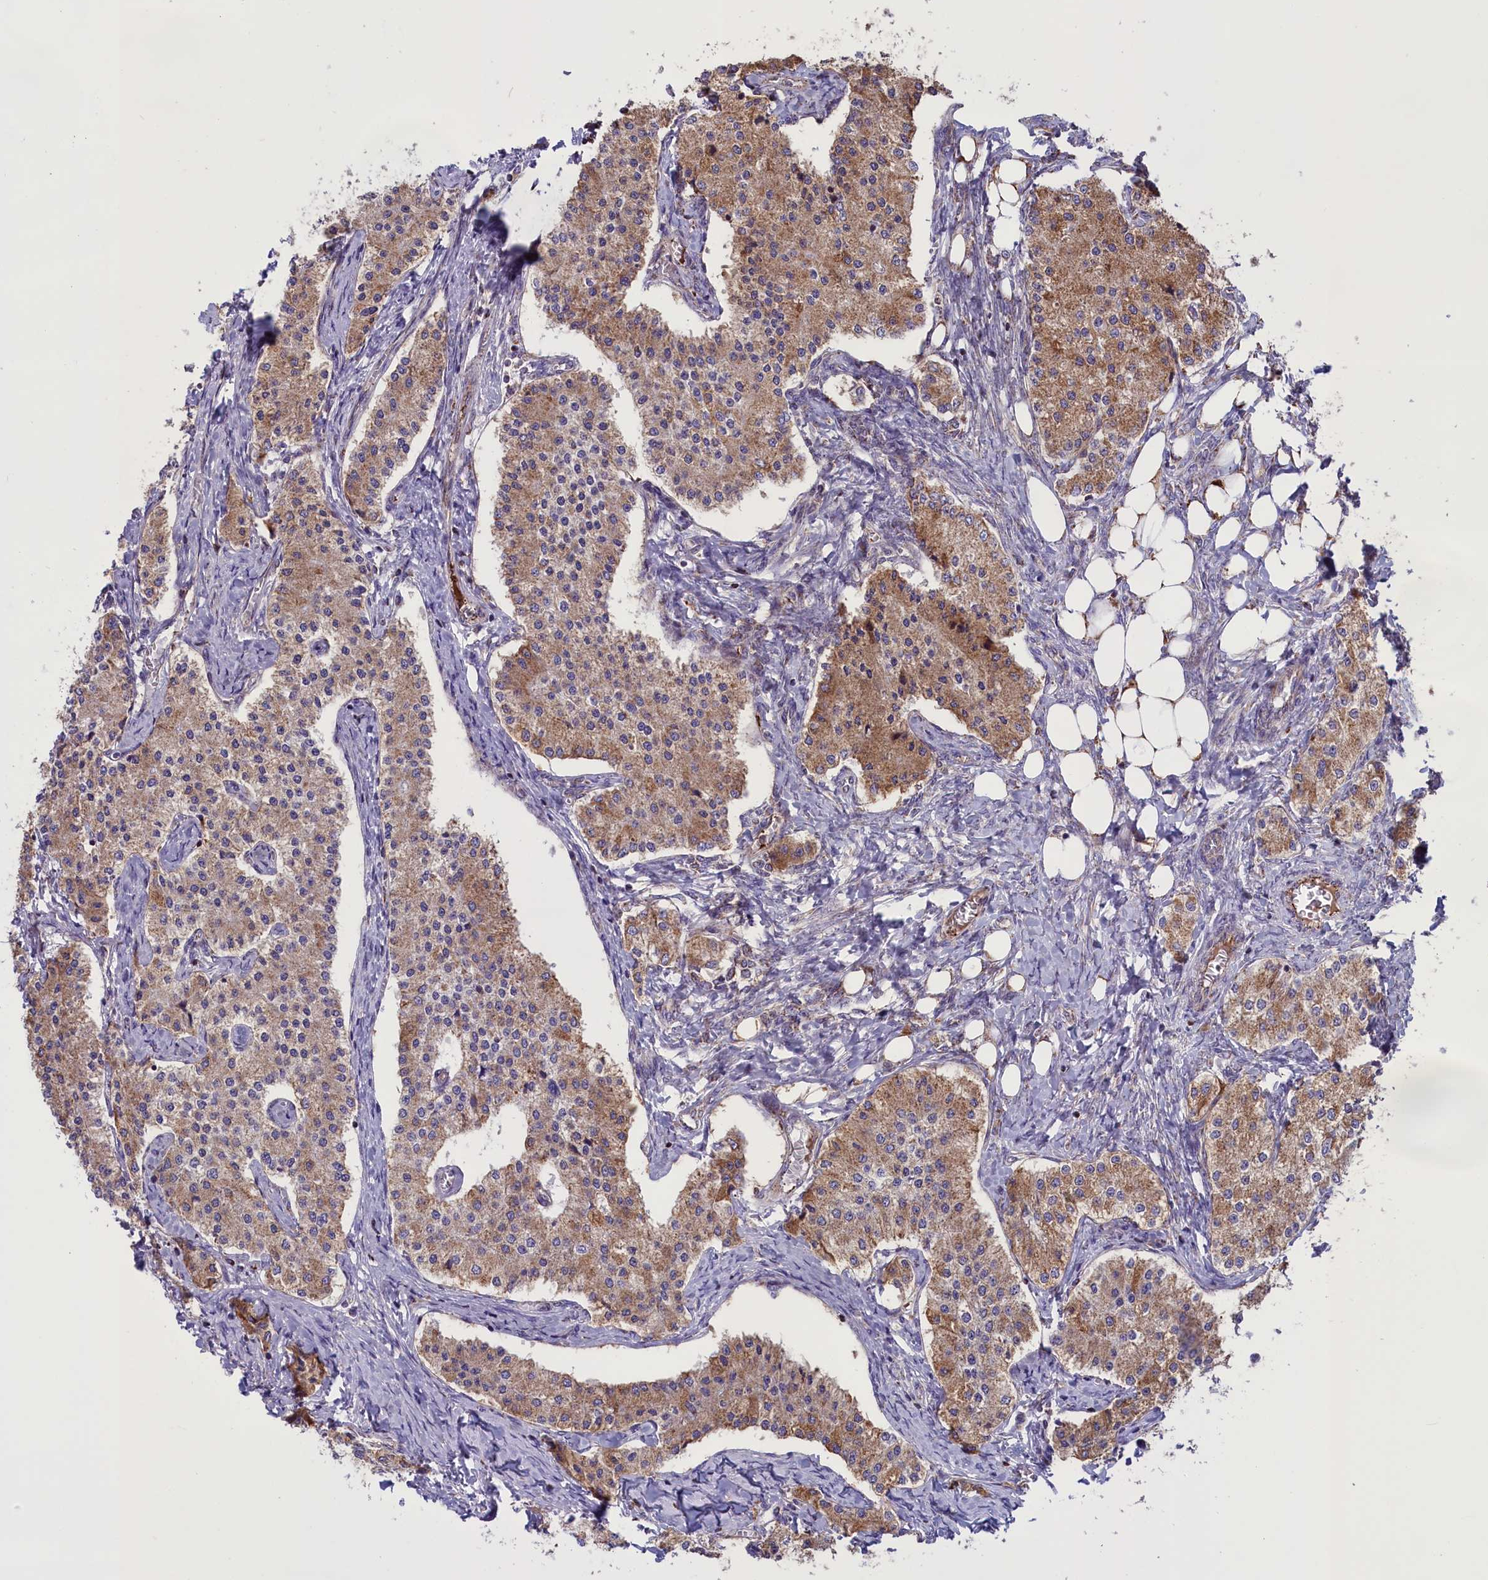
{"staining": {"intensity": "moderate", "quantity": ">75%", "location": "cytoplasmic/membranous"}, "tissue": "carcinoid", "cell_type": "Tumor cells", "image_type": "cancer", "snomed": [{"axis": "morphology", "description": "Carcinoid, malignant, NOS"}, {"axis": "topography", "description": "Colon"}], "caption": "IHC staining of malignant carcinoid, which shows medium levels of moderate cytoplasmic/membranous expression in approximately >75% of tumor cells indicating moderate cytoplasmic/membranous protein staining. The staining was performed using DAB (brown) for protein detection and nuclei were counterstained in hematoxylin (blue).", "gene": "GLRX5", "patient": {"sex": "female", "age": 52}}